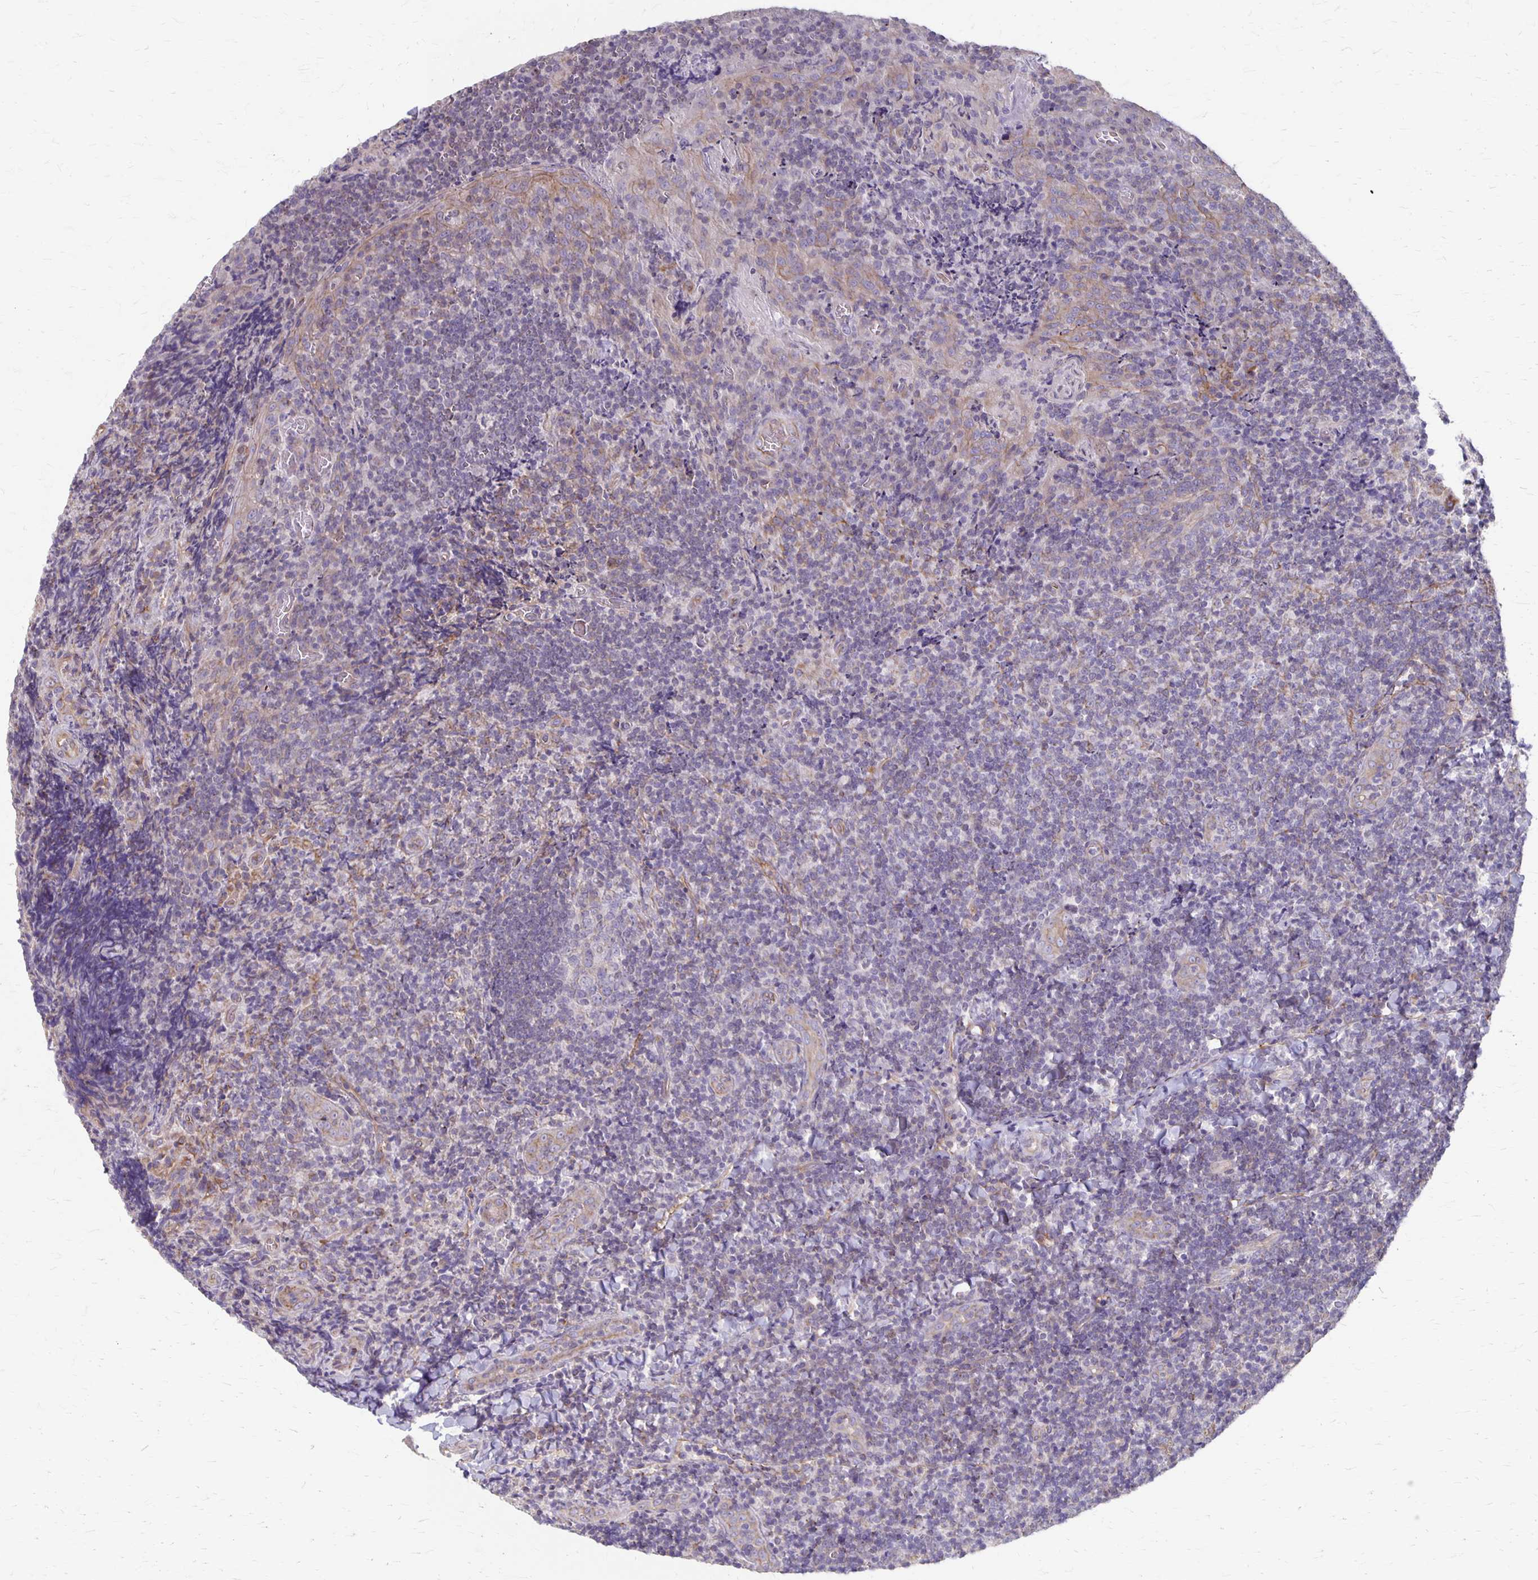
{"staining": {"intensity": "negative", "quantity": "none", "location": "none"}, "tissue": "tonsil", "cell_type": "Germinal center cells", "image_type": "normal", "snomed": [{"axis": "morphology", "description": "Normal tissue, NOS"}, {"axis": "topography", "description": "Tonsil"}], "caption": "Tonsil was stained to show a protein in brown. There is no significant positivity in germinal center cells. The staining is performed using DAB (3,3'-diaminobenzidine) brown chromogen with nuclei counter-stained in using hematoxylin.", "gene": "PPP1R3E", "patient": {"sex": "male", "age": 17}}